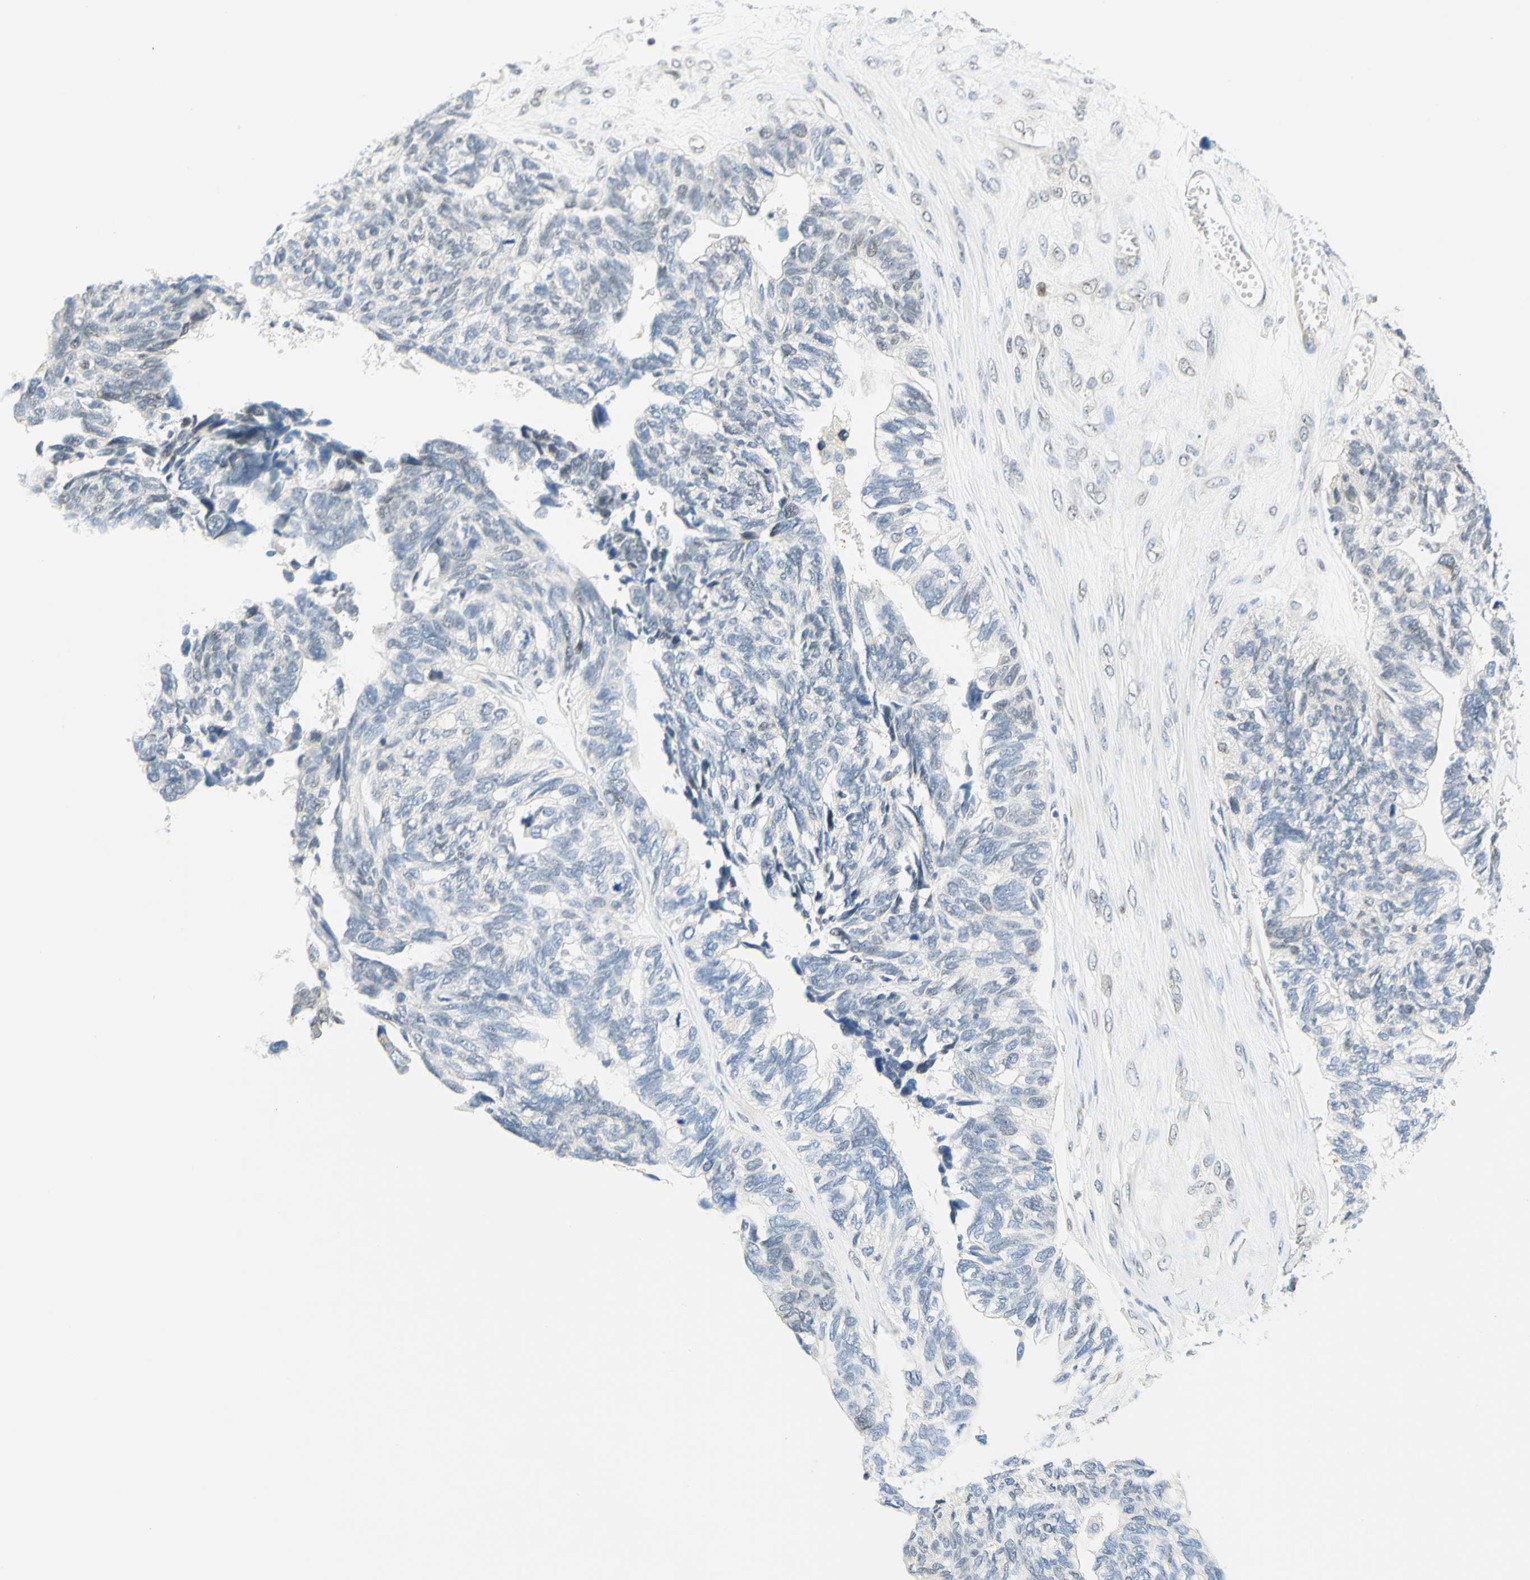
{"staining": {"intensity": "negative", "quantity": "none", "location": "none"}, "tissue": "ovarian cancer", "cell_type": "Tumor cells", "image_type": "cancer", "snomed": [{"axis": "morphology", "description": "Cystadenocarcinoma, serous, NOS"}, {"axis": "topography", "description": "Ovary"}], "caption": "A high-resolution micrograph shows immunohistochemistry staining of serous cystadenocarcinoma (ovarian), which exhibits no significant positivity in tumor cells.", "gene": "C2CD2L", "patient": {"sex": "female", "age": 79}}